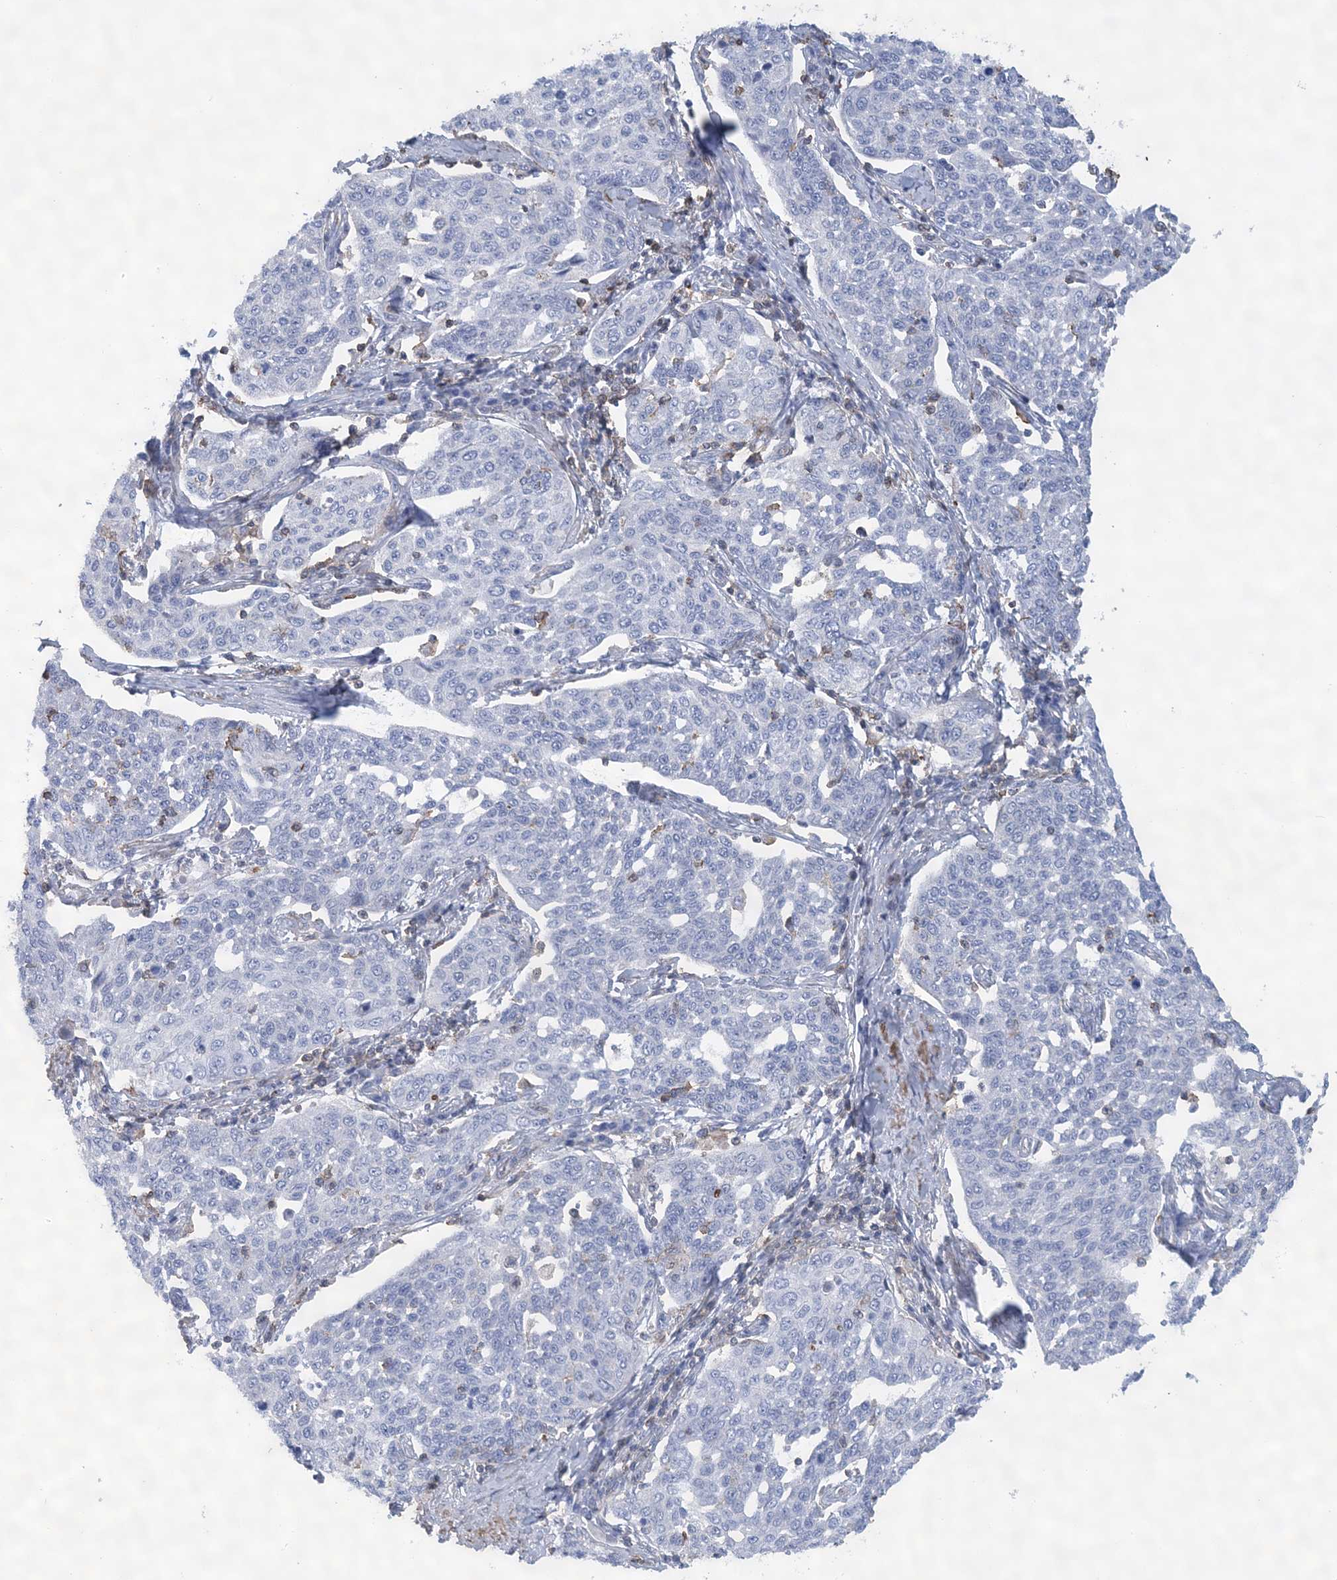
{"staining": {"intensity": "negative", "quantity": "none", "location": "none"}, "tissue": "cervical cancer", "cell_type": "Tumor cells", "image_type": "cancer", "snomed": [{"axis": "morphology", "description": "Squamous cell carcinoma, NOS"}, {"axis": "topography", "description": "Cervix"}], "caption": "This is an immunohistochemistry image of cervical cancer (squamous cell carcinoma). There is no staining in tumor cells.", "gene": "C11orf21", "patient": {"sex": "female", "age": 34}}